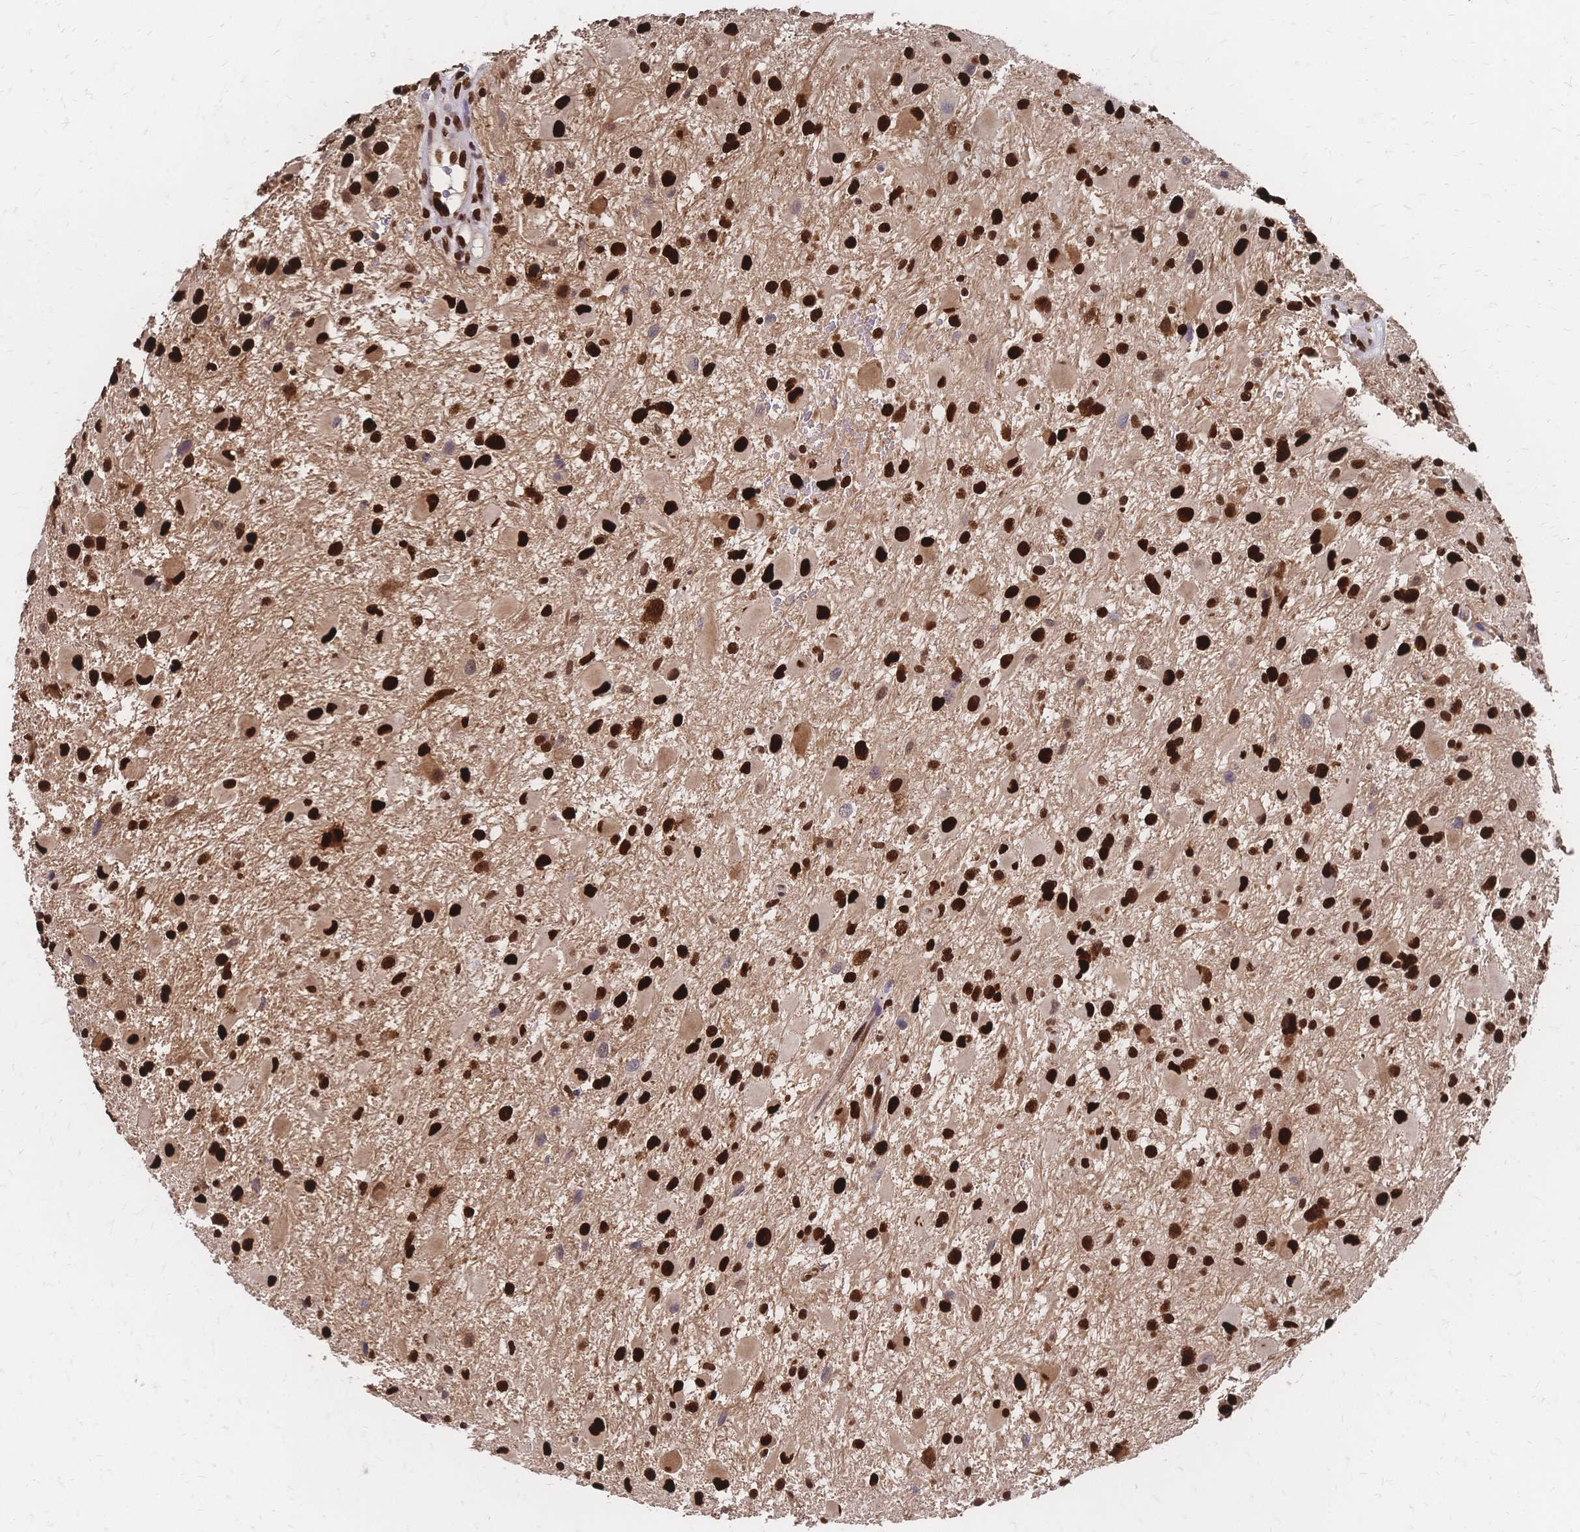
{"staining": {"intensity": "strong", "quantity": ">75%", "location": "nuclear"}, "tissue": "glioma", "cell_type": "Tumor cells", "image_type": "cancer", "snomed": [{"axis": "morphology", "description": "Glioma, malignant, High grade"}, {"axis": "topography", "description": "Brain"}], "caption": "This image displays IHC staining of human glioma, with high strong nuclear staining in approximately >75% of tumor cells.", "gene": "HDGF", "patient": {"sex": "female", "age": 40}}